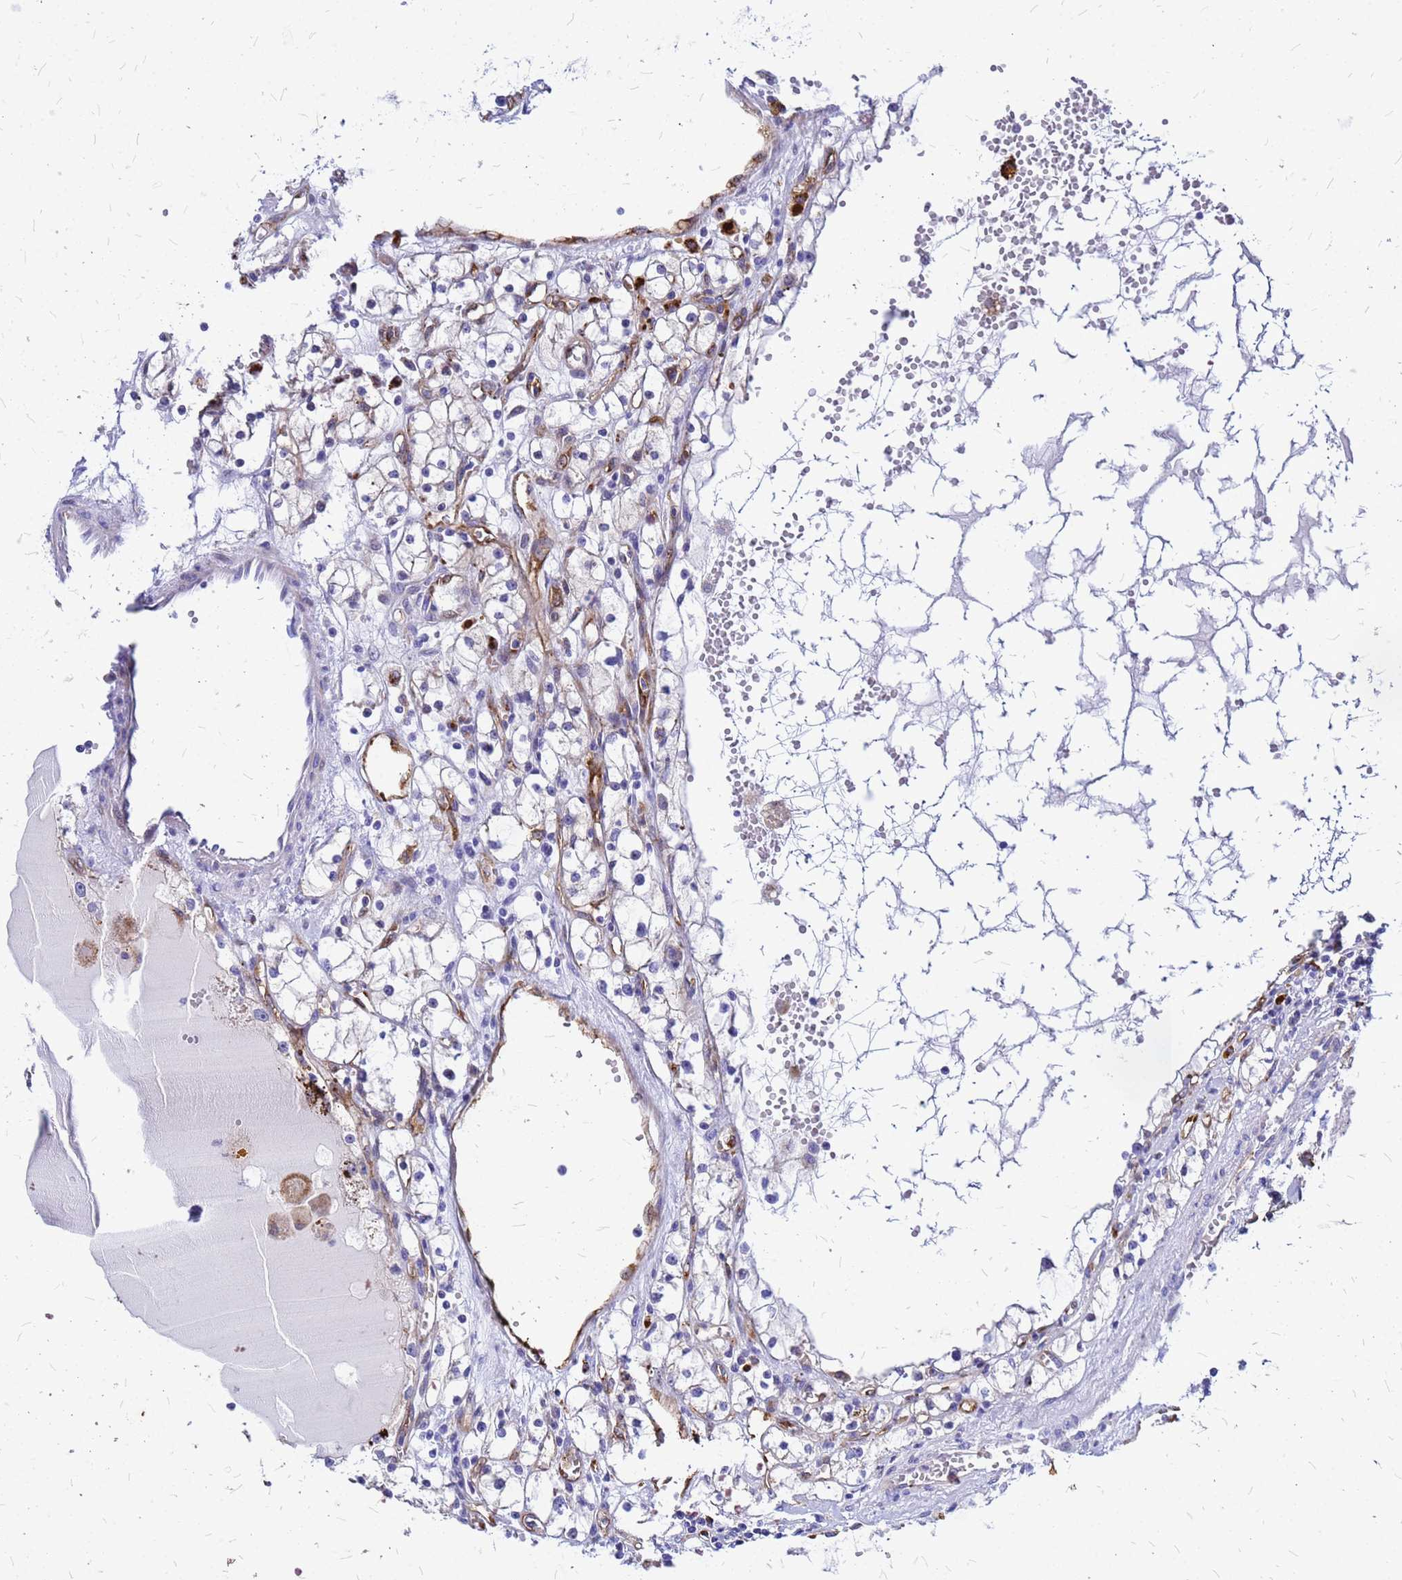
{"staining": {"intensity": "negative", "quantity": "none", "location": "none"}, "tissue": "renal cancer", "cell_type": "Tumor cells", "image_type": "cancer", "snomed": [{"axis": "morphology", "description": "Adenocarcinoma, NOS"}, {"axis": "topography", "description": "Kidney"}], "caption": "The immunohistochemistry image has no significant positivity in tumor cells of renal adenocarcinoma tissue.", "gene": "NOSTRIN", "patient": {"sex": "male", "age": 56}}